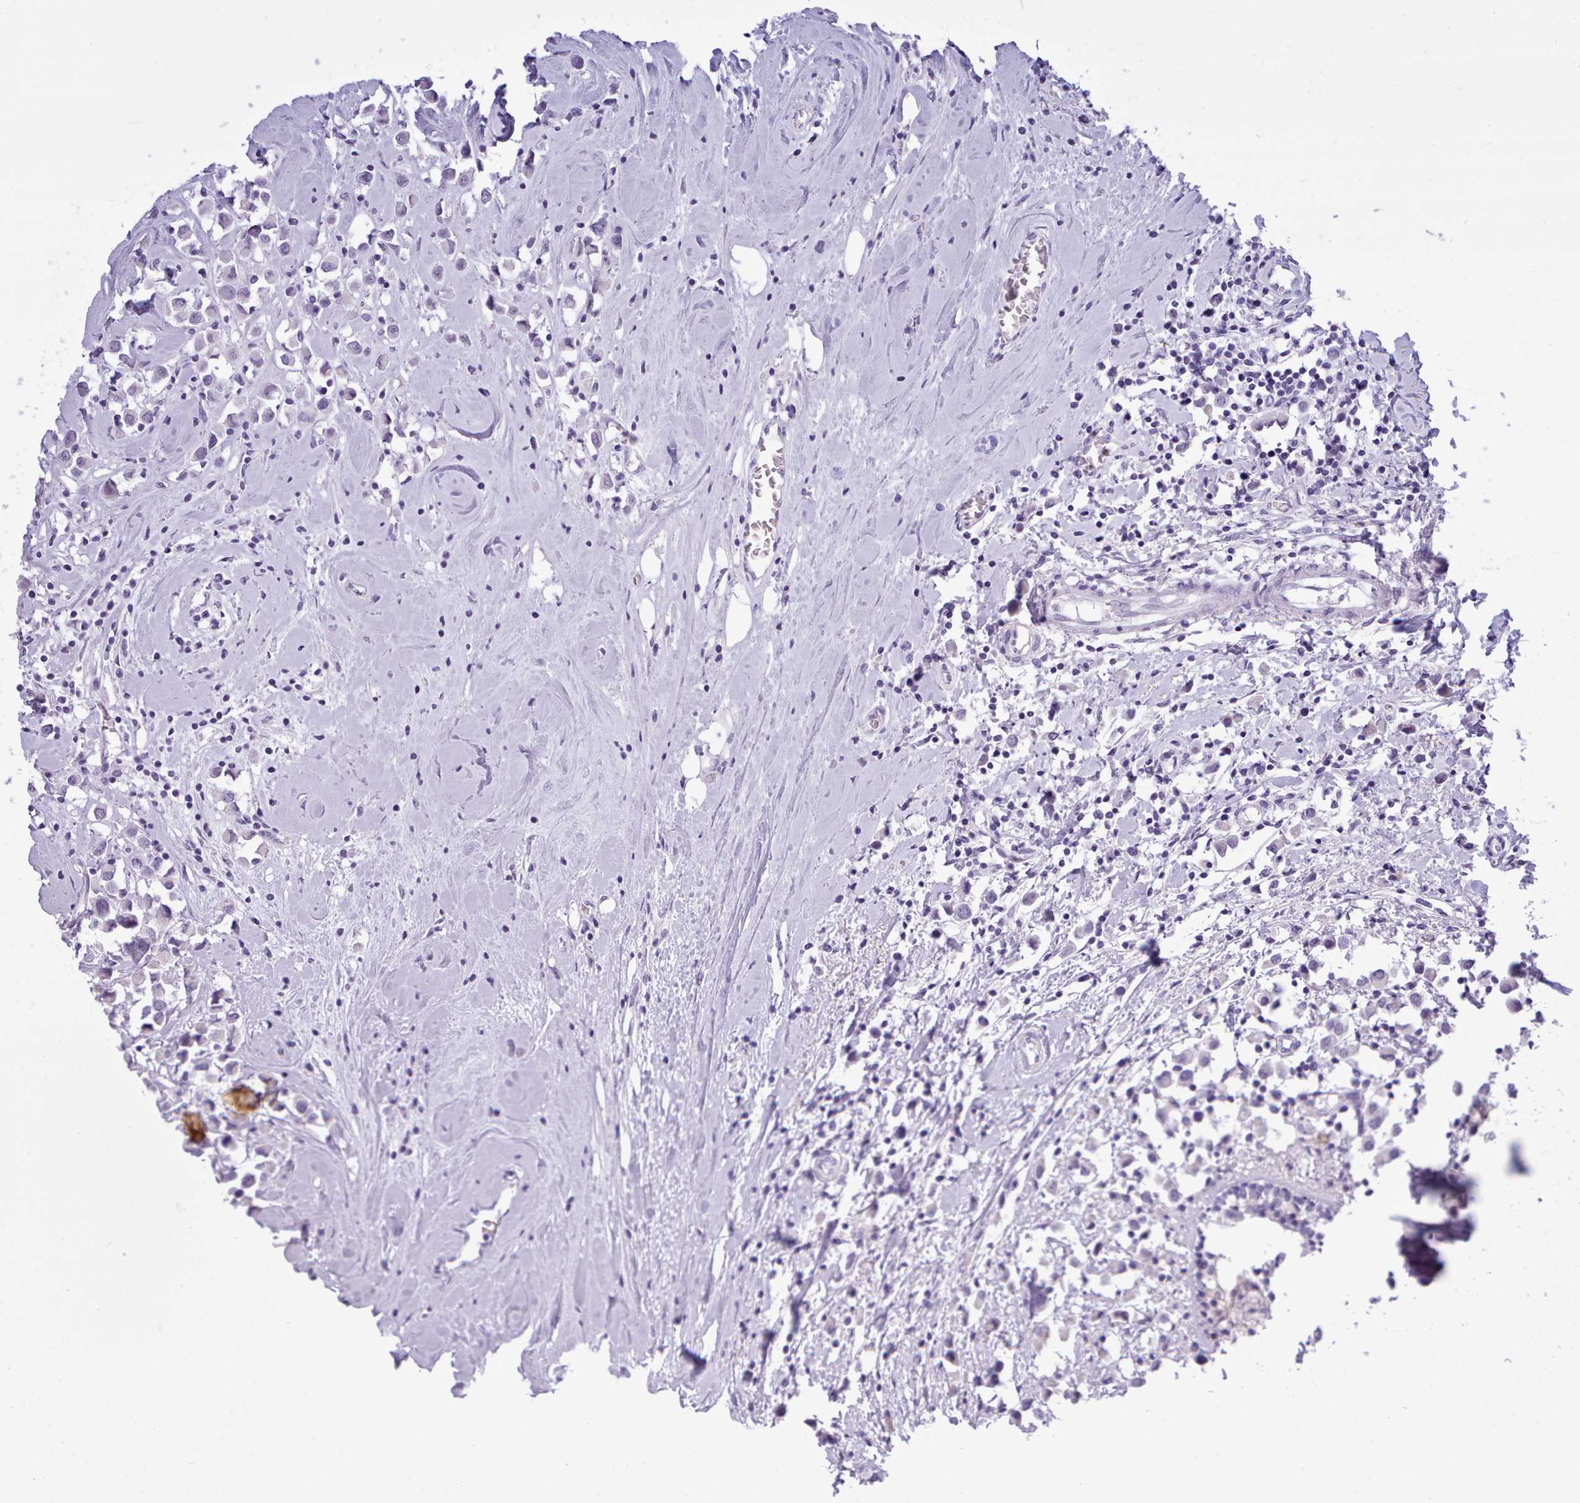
{"staining": {"intensity": "negative", "quantity": "none", "location": "none"}, "tissue": "breast cancer", "cell_type": "Tumor cells", "image_type": "cancer", "snomed": [{"axis": "morphology", "description": "Duct carcinoma"}, {"axis": "topography", "description": "Breast"}], "caption": "There is no significant positivity in tumor cells of breast cancer (infiltrating ductal carcinoma).", "gene": "FBXO48", "patient": {"sex": "female", "age": 61}}